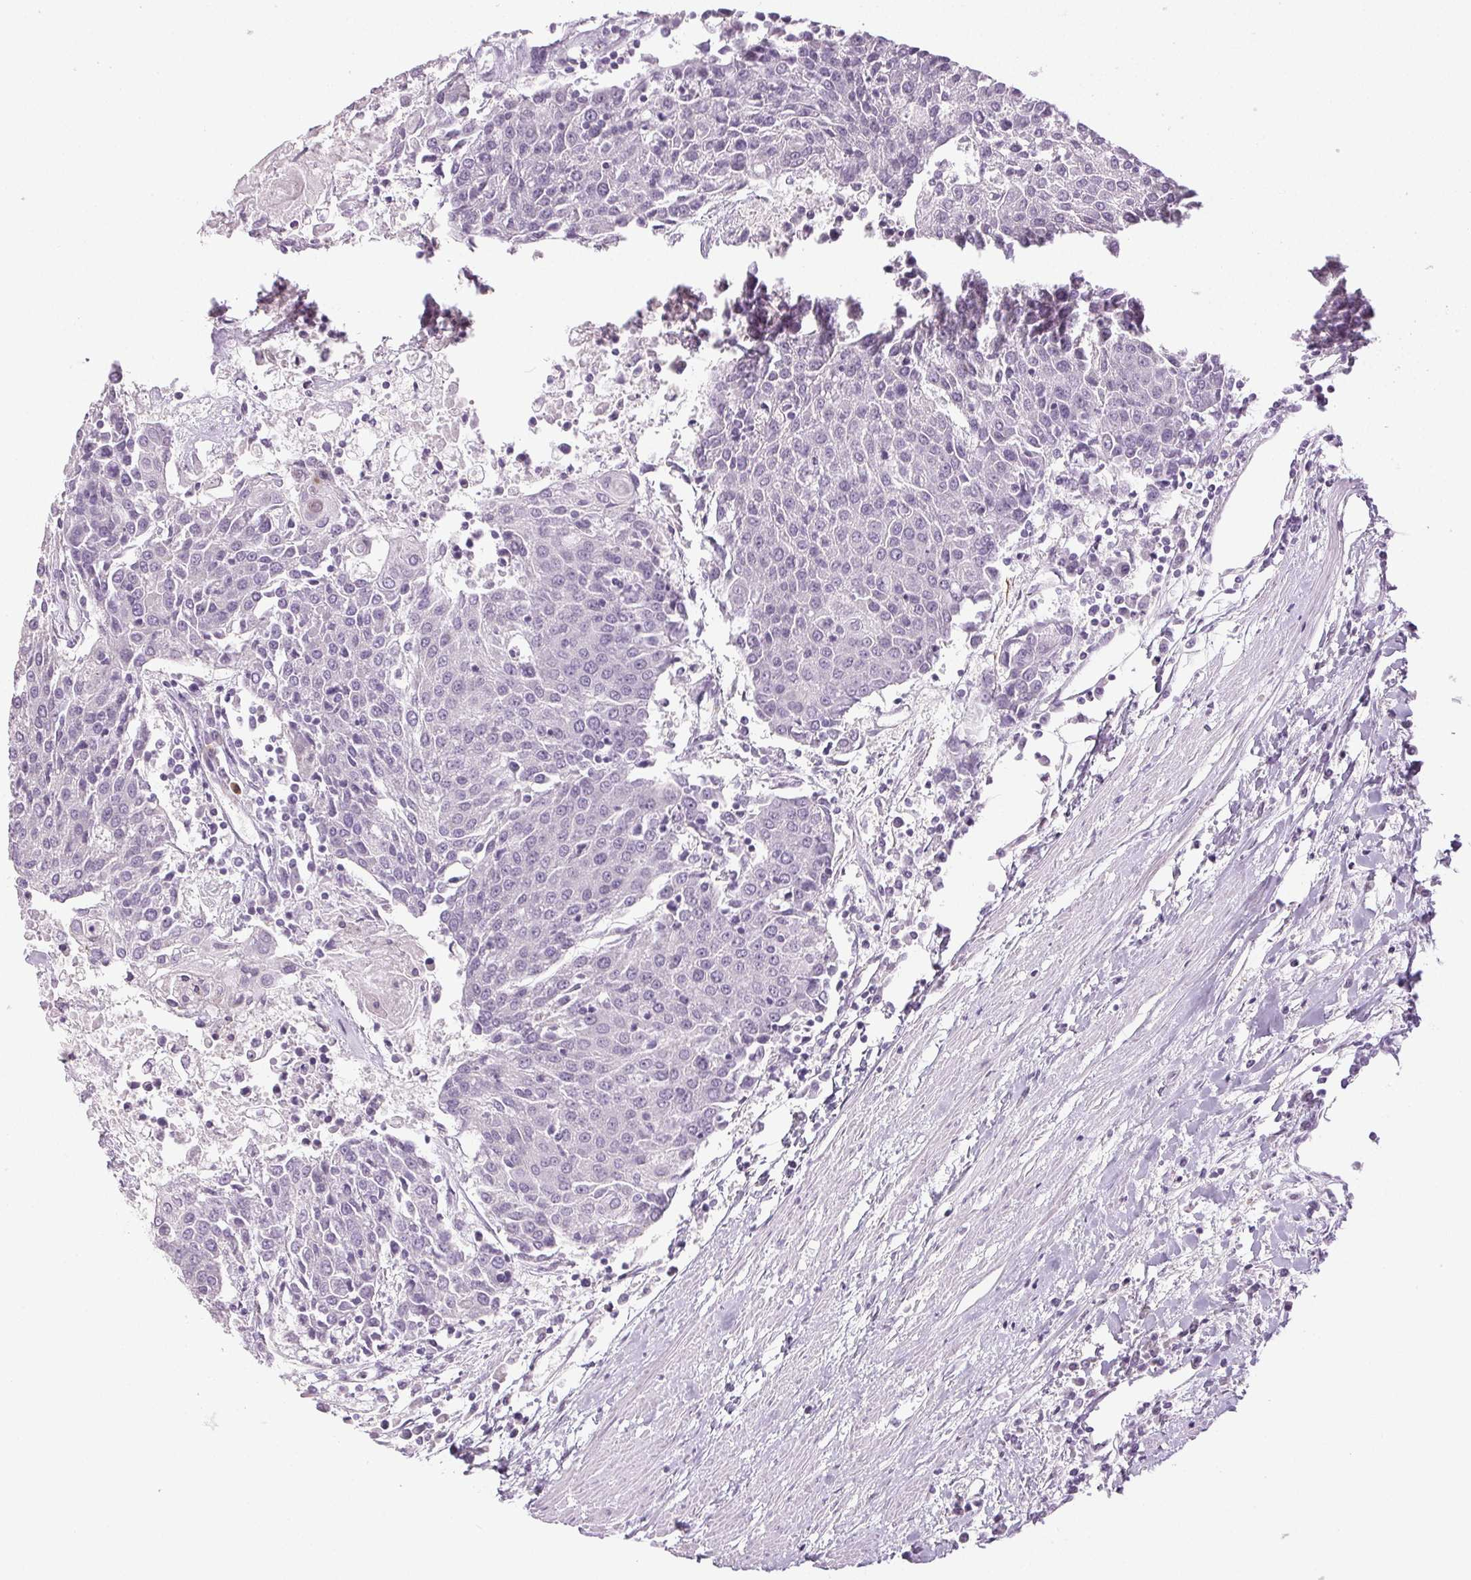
{"staining": {"intensity": "negative", "quantity": "none", "location": "none"}, "tissue": "urothelial cancer", "cell_type": "Tumor cells", "image_type": "cancer", "snomed": [{"axis": "morphology", "description": "Urothelial carcinoma, High grade"}, {"axis": "topography", "description": "Urinary bladder"}], "caption": "Tumor cells are negative for brown protein staining in high-grade urothelial carcinoma.", "gene": "DNAJC6", "patient": {"sex": "female", "age": 85}}